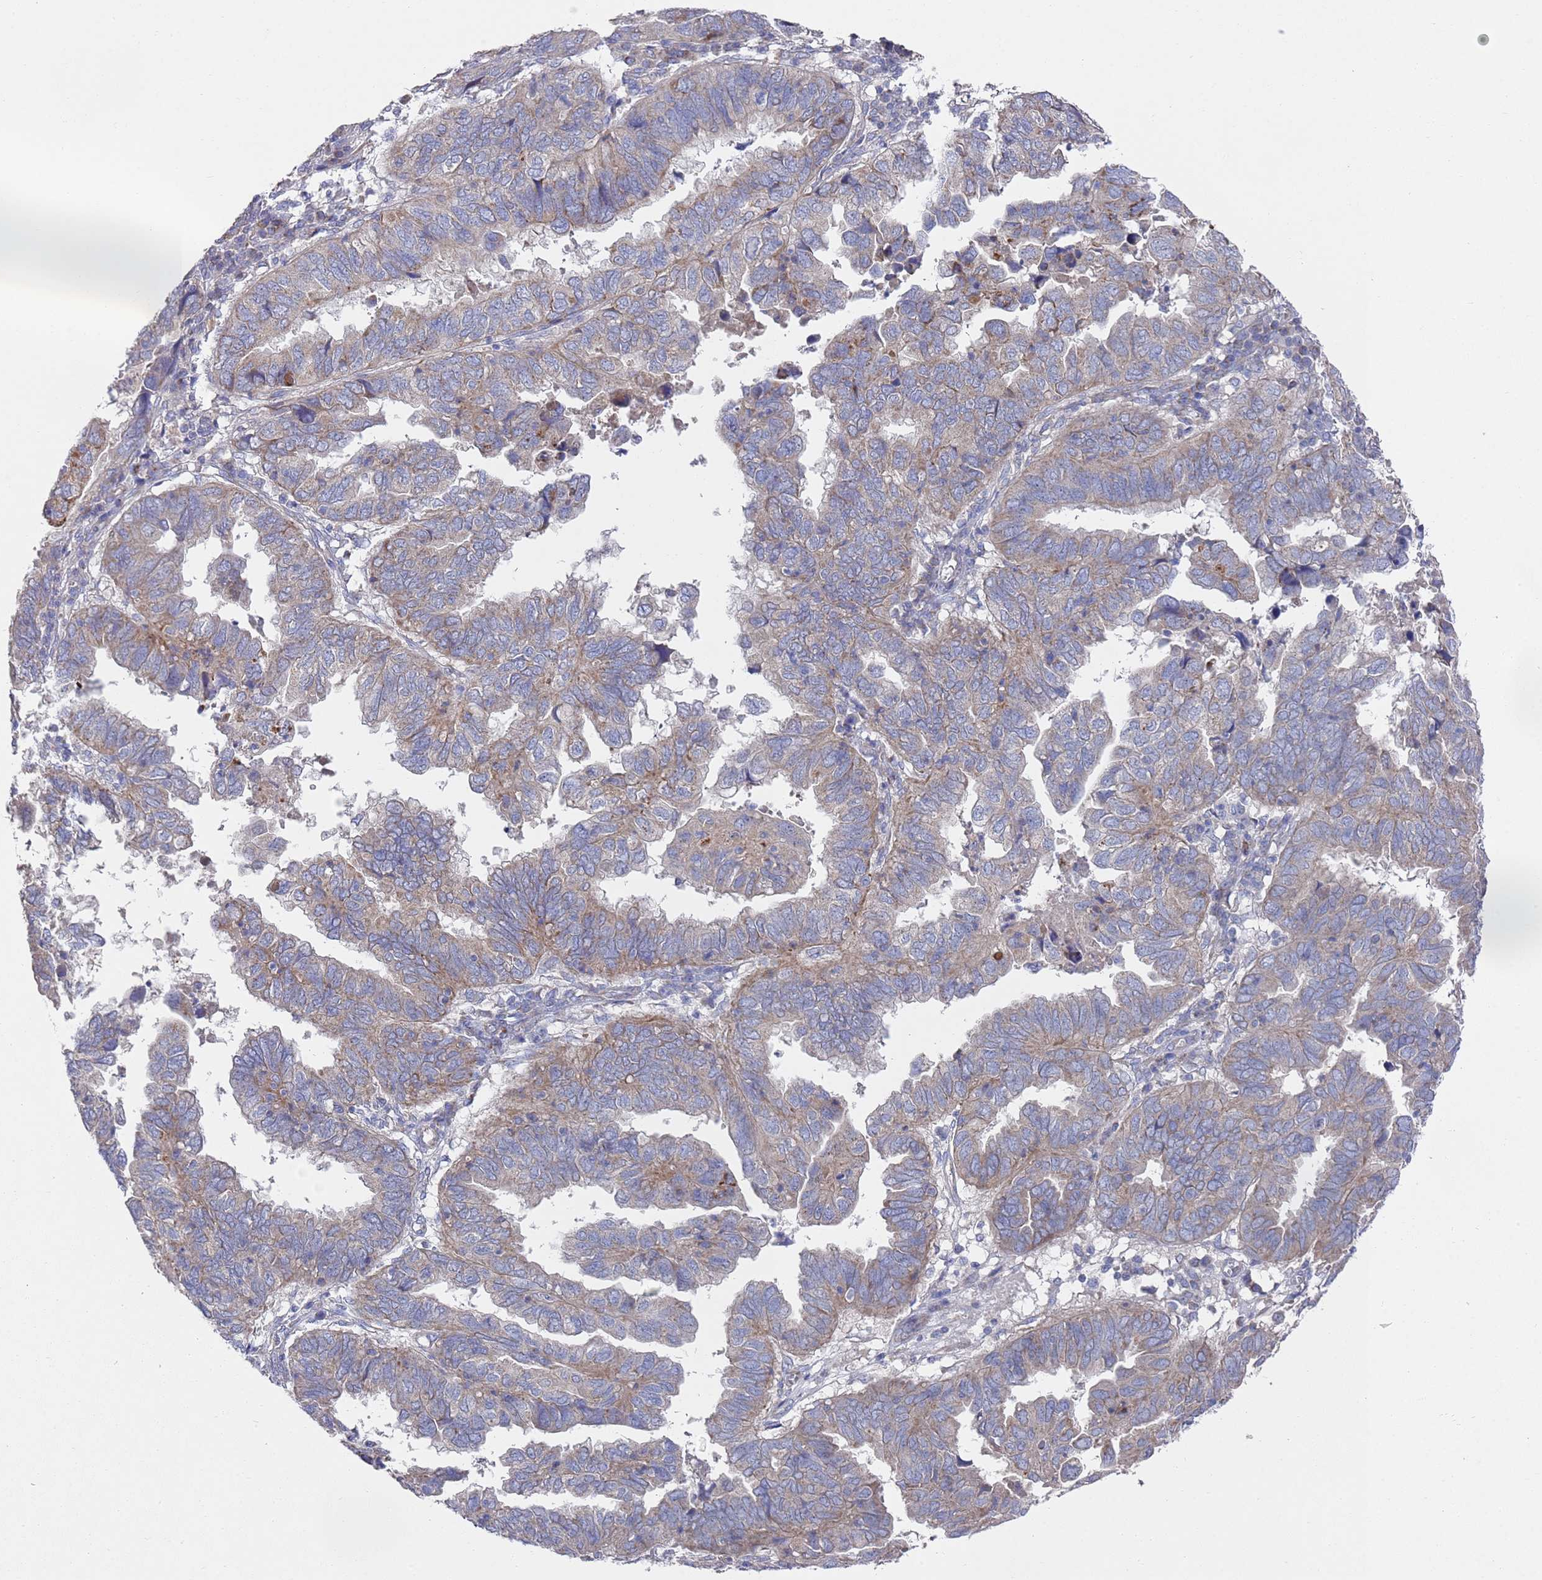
{"staining": {"intensity": "moderate", "quantity": "25%-75%", "location": "cytoplasmic/membranous"}, "tissue": "endometrial cancer", "cell_type": "Tumor cells", "image_type": "cancer", "snomed": [{"axis": "morphology", "description": "Adenocarcinoma, NOS"}, {"axis": "topography", "description": "Uterus"}], "caption": "Endometrial cancer tissue reveals moderate cytoplasmic/membranous staining in approximately 25%-75% of tumor cells, visualized by immunohistochemistry.", "gene": "NPEPPS", "patient": {"sex": "female", "age": 77}}